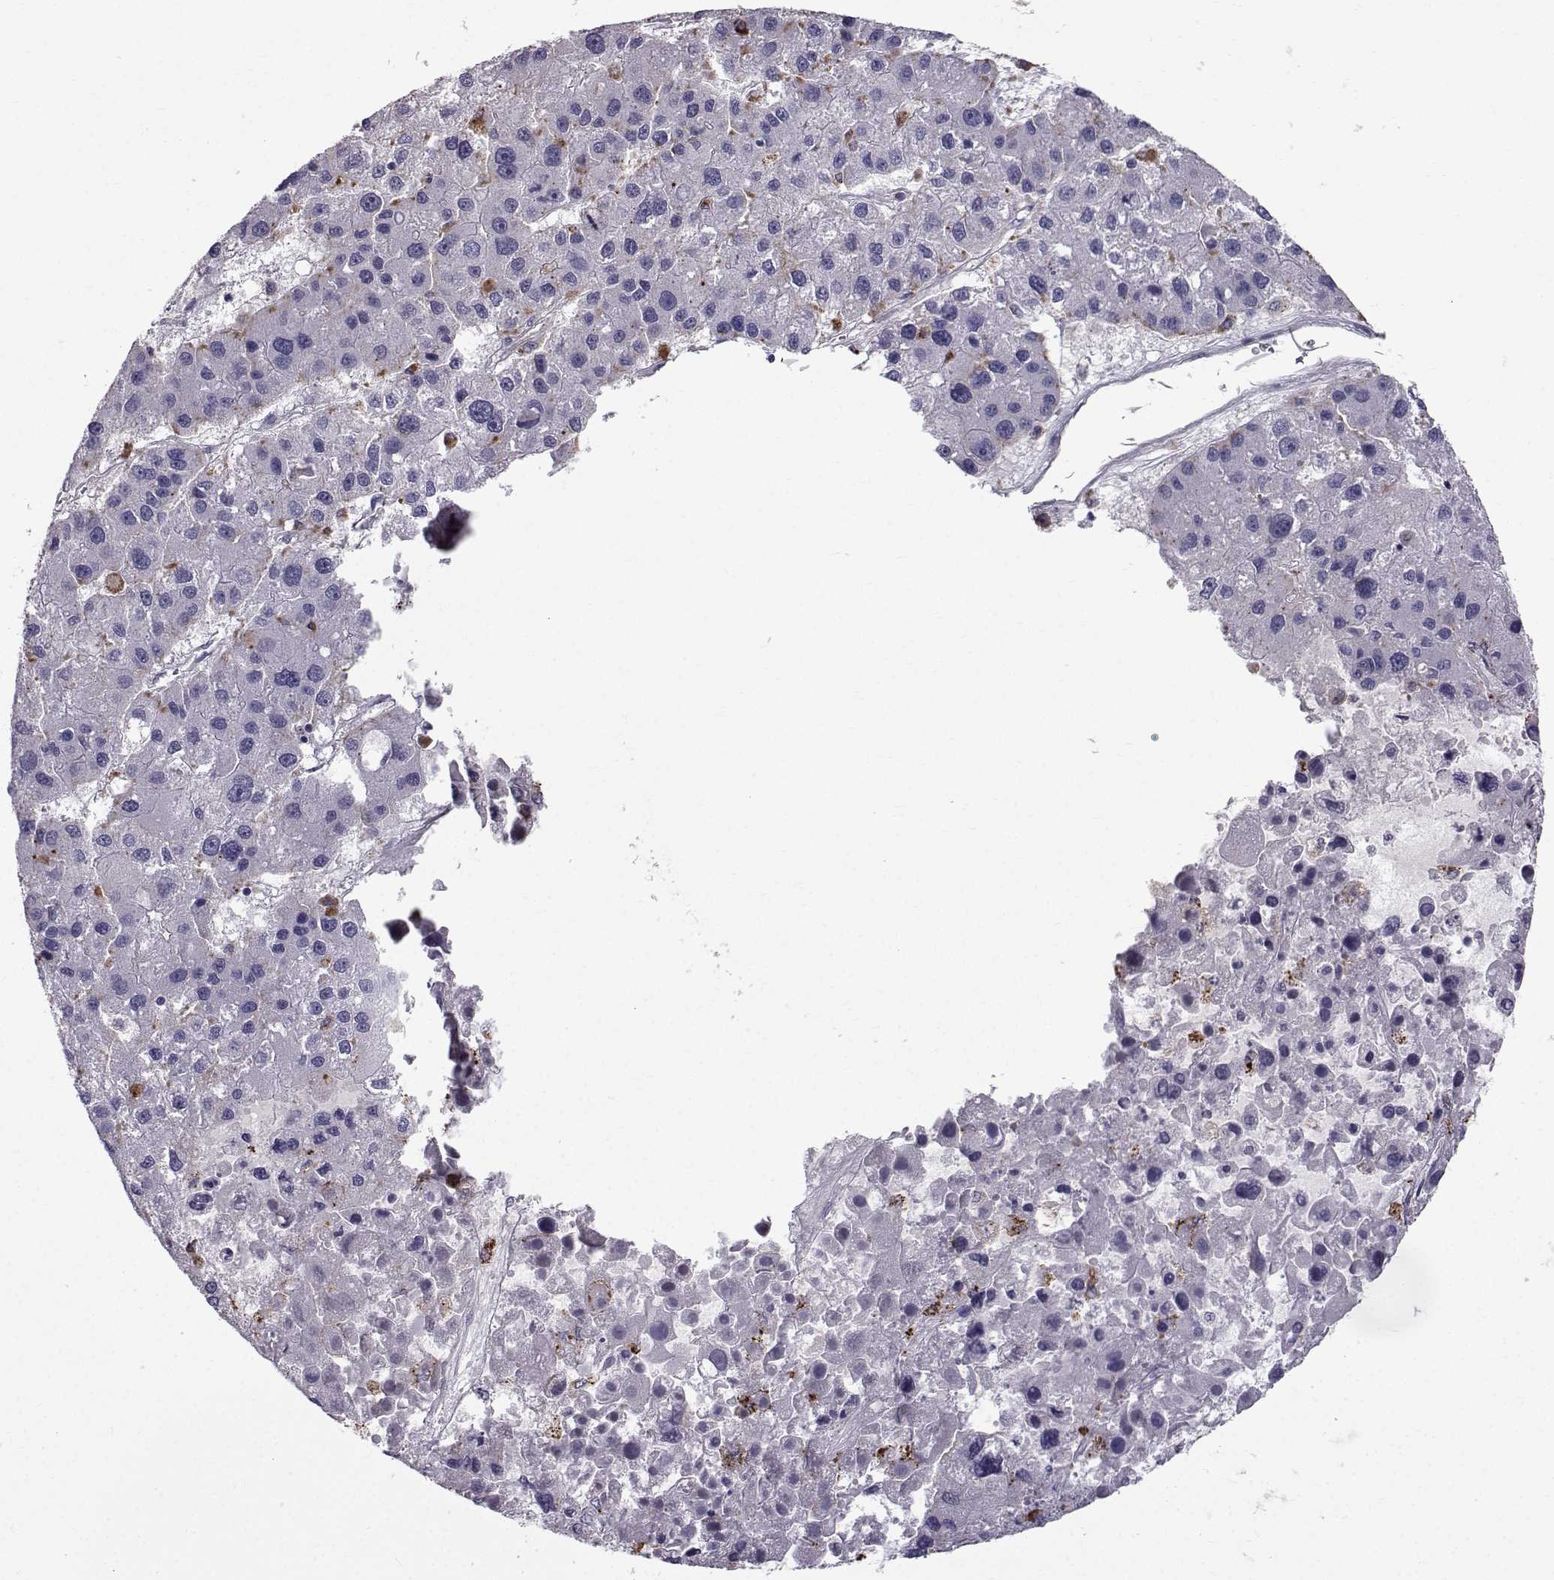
{"staining": {"intensity": "moderate", "quantity": "<25%", "location": "cytoplasmic/membranous"}, "tissue": "liver cancer", "cell_type": "Tumor cells", "image_type": "cancer", "snomed": [{"axis": "morphology", "description": "Carcinoma, Hepatocellular, NOS"}, {"axis": "topography", "description": "Liver"}], "caption": "Moderate cytoplasmic/membranous staining is appreciated in about <25% of tumor cells in liver cancer (hepatocellular carcinoma).", "gene": "CALCR", "patient": {"sex": "male", "age": 73}}